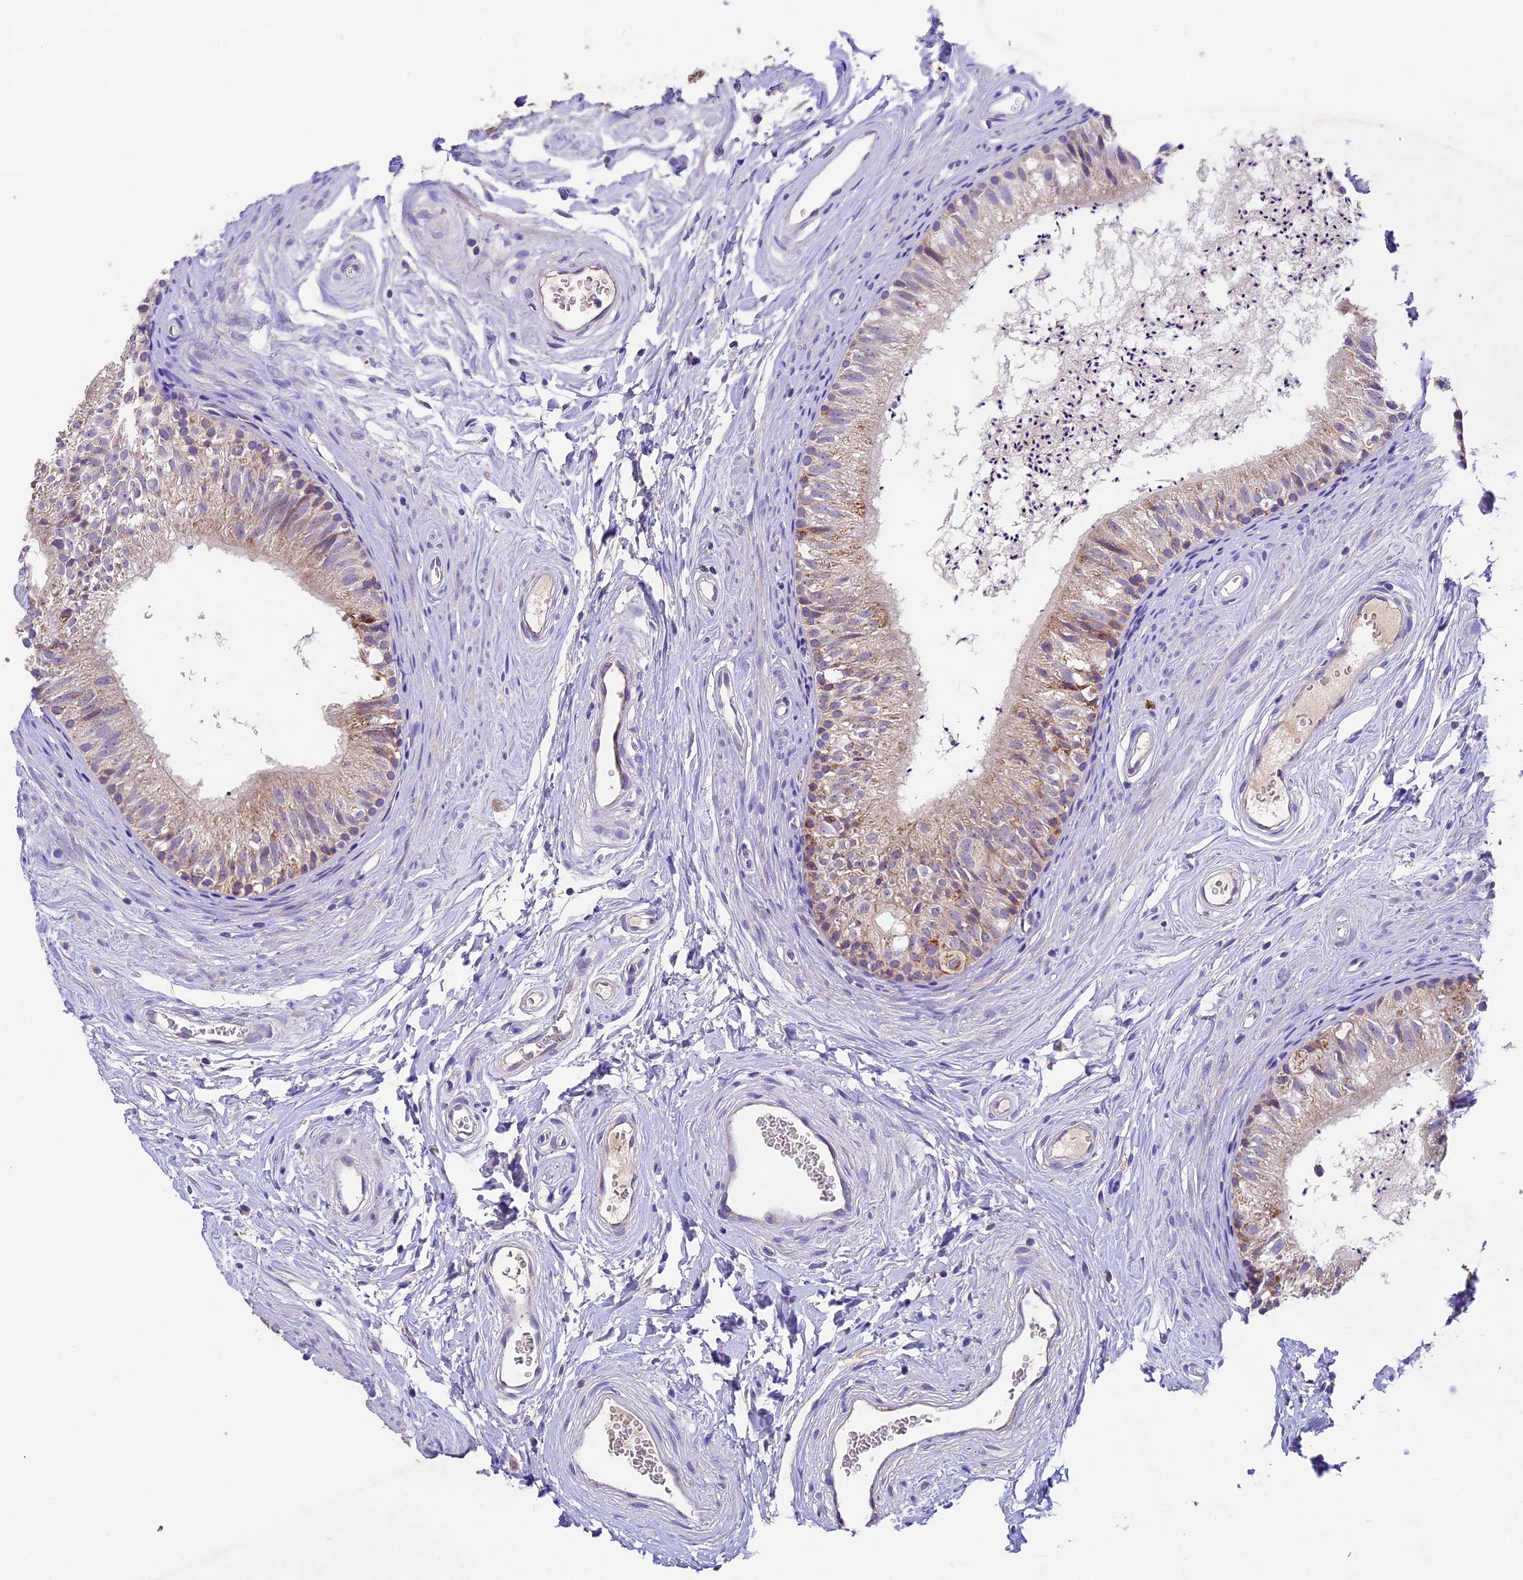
{"staining": {"intensity": "moderate", "quantity": "25%-75%", "location": "cytoplasmic/membranous"}, "tissue": "epididymis", "cell_type": "Glandular cells", "image_type": "normal", "snomed": [{"axis": "morphology", "description": "Normal tissue, NOS"}, {"axis": "topography", "description": "Epididymis"}], "caption": "Protein expression analysis of normal human epididymis reveals moderate cytoplasmic/membranous staining in about 25%-75% of glandular cells.", "gene": "PMPCB", "patient": {"sex": "male", "age": 56}}